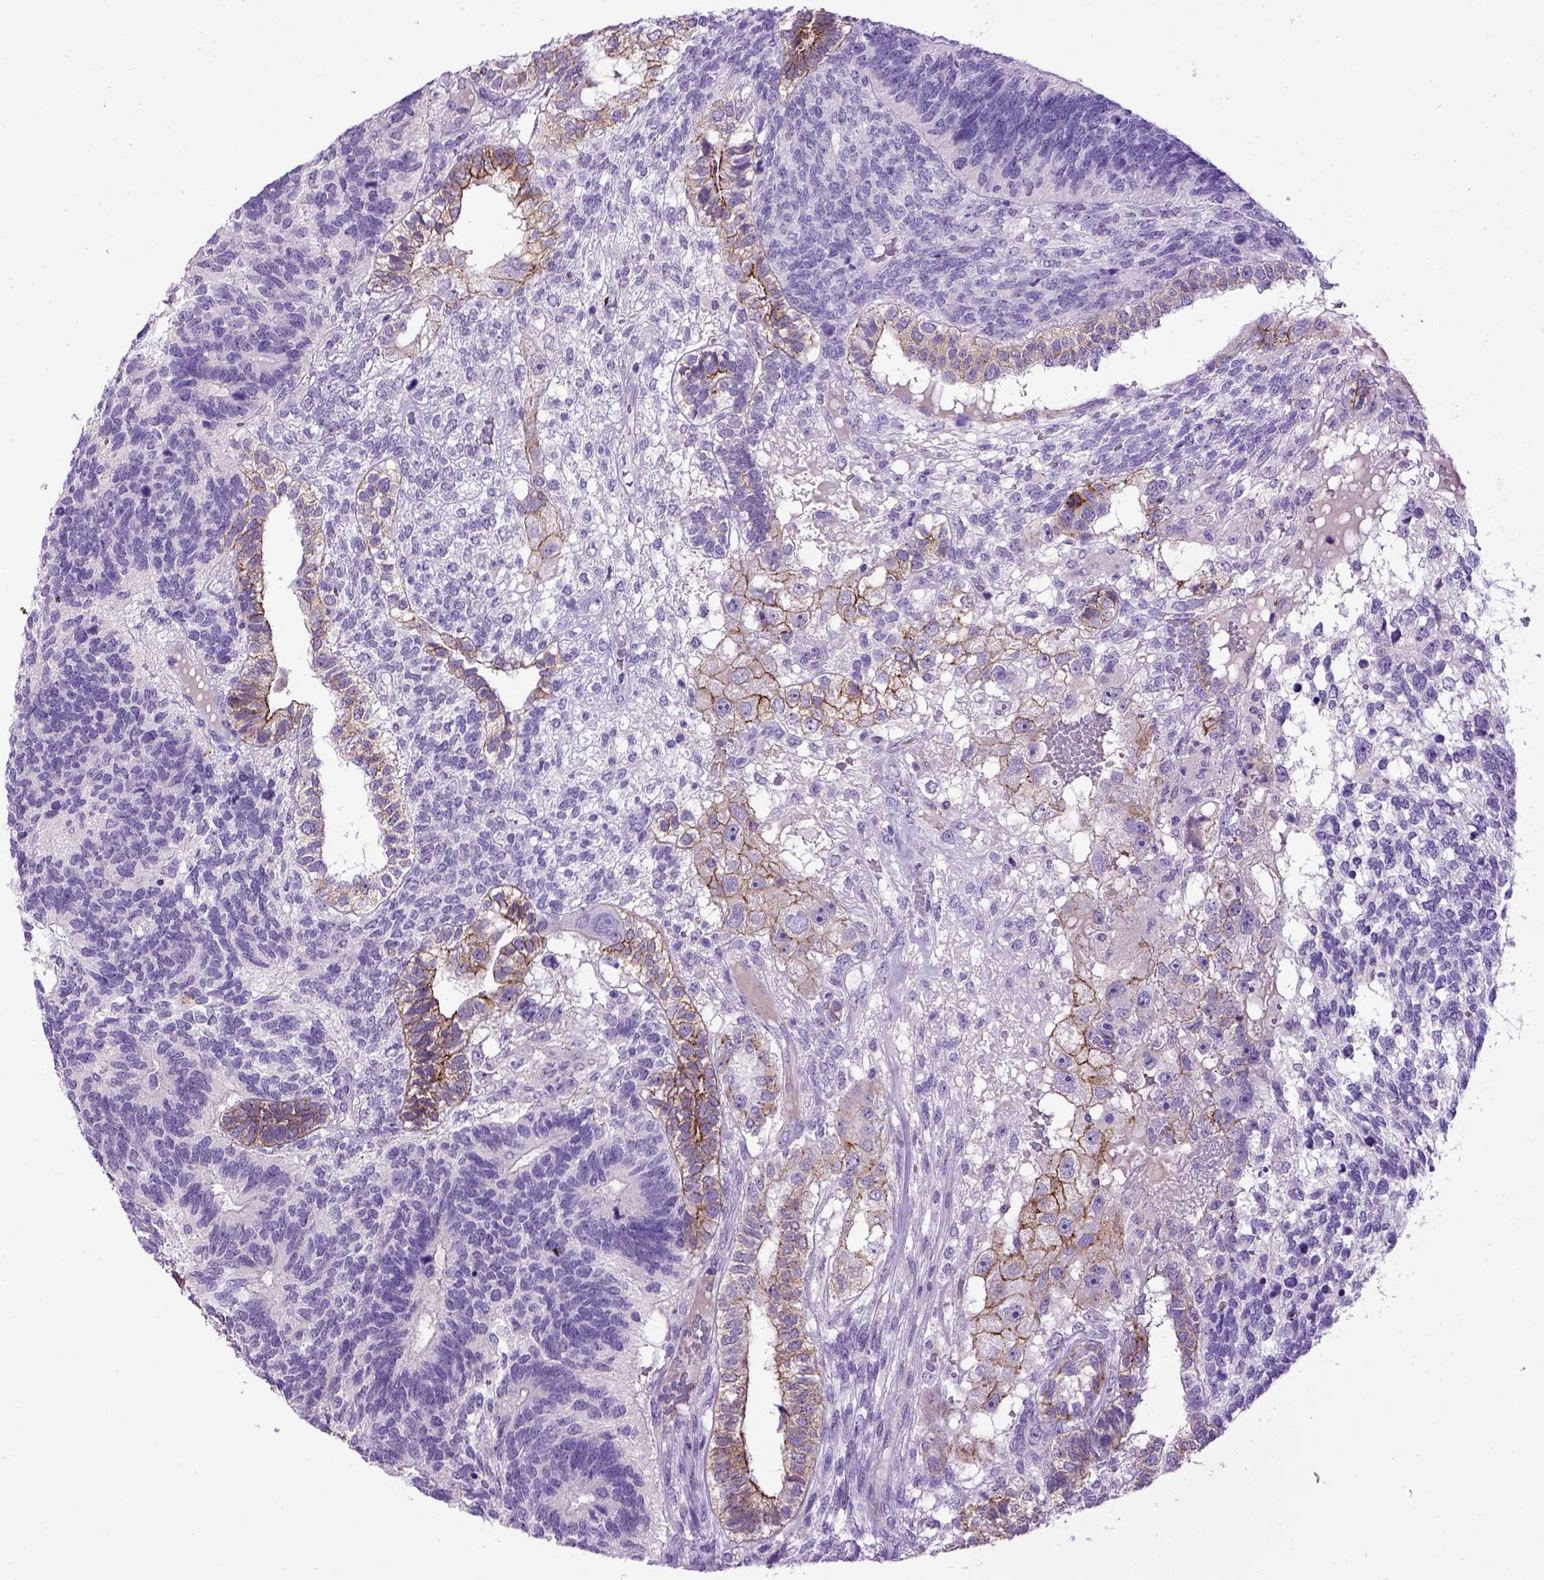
{"staining": {"intensity": "strong", "quantity": "25%-75%", "location": "cytoplasmic/membranous"}, "tissue": "testis cancer", "cell_type": "Tumor cells", "image_type": "cancer", "snomed": [{"axis": "morphology", "description": "Seminoma, NOS"}, {"axis": "morphology", "description": "Carcinoma, Embryonal, NOS"}, {"axis": "topography", "description": "Testis"}], "caption": "Brown immunohistochemical staining in testis cancer shows strong cytoplasmic/membranous staining in approximately 25%-75% of tumor cells.", "gene": "CDH1", "patient": {"sex": "male", "age": 41}}